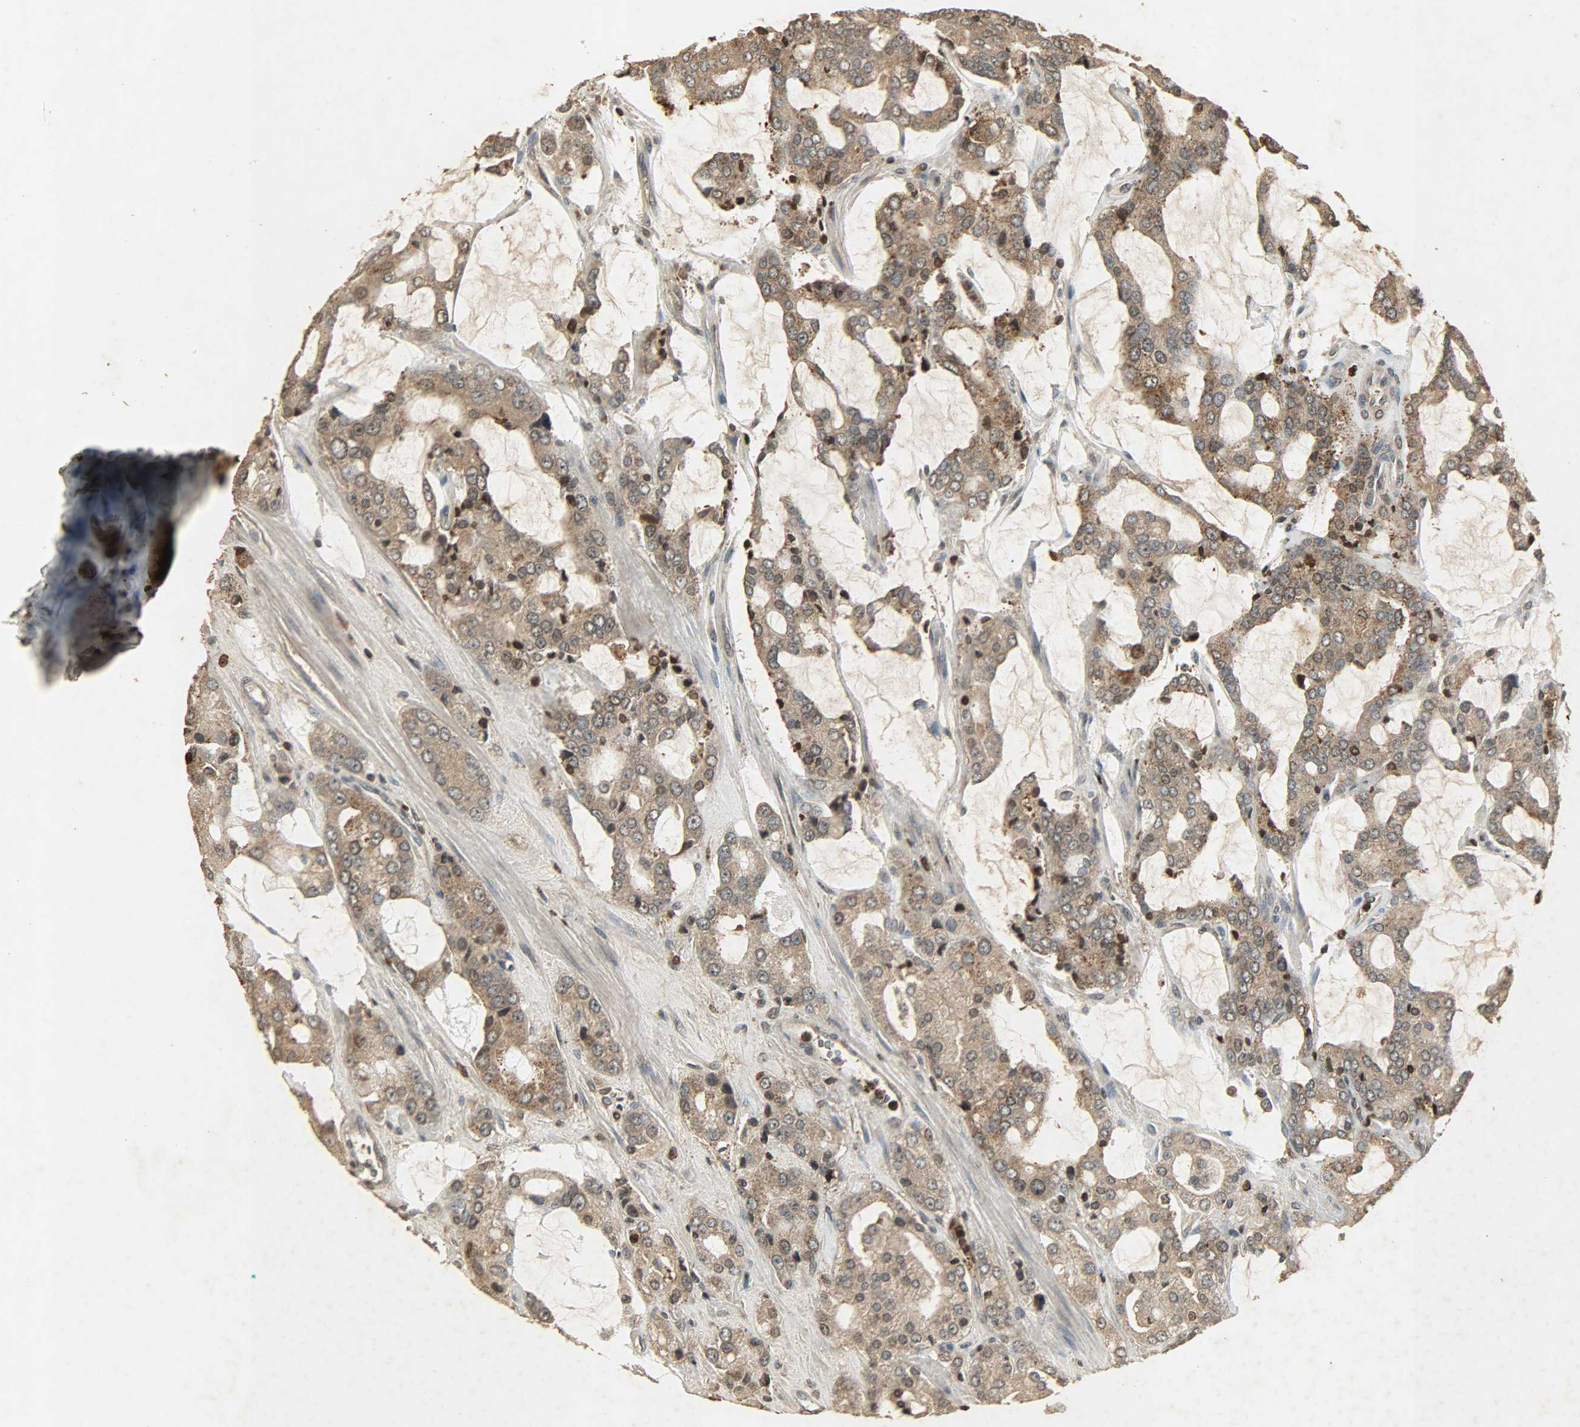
{"staining": {"intensity": "weak", "quantity": ">75%", "location": "cytoplasmic/membranous,nuclear"}, "tissue": "prostate cancer", "cell_type": "Tumor cells", "image_type": "cancer", "snomed": [{"axis": "morphology", "description": "Adenocarcinoma, High grade"}, {"axis": "topography", "description": "Prostate"}], "caption": "Brown immunohistochemical staining in prostate cancer shows weak cytoplasmic/membranous and nuclear staining in about >75% of tumor cells. (Brightfield microscopy of DAB IHC at high magnification).", "gene": "PPP3R1", "patient": {"sex": "male", "age": 67}}